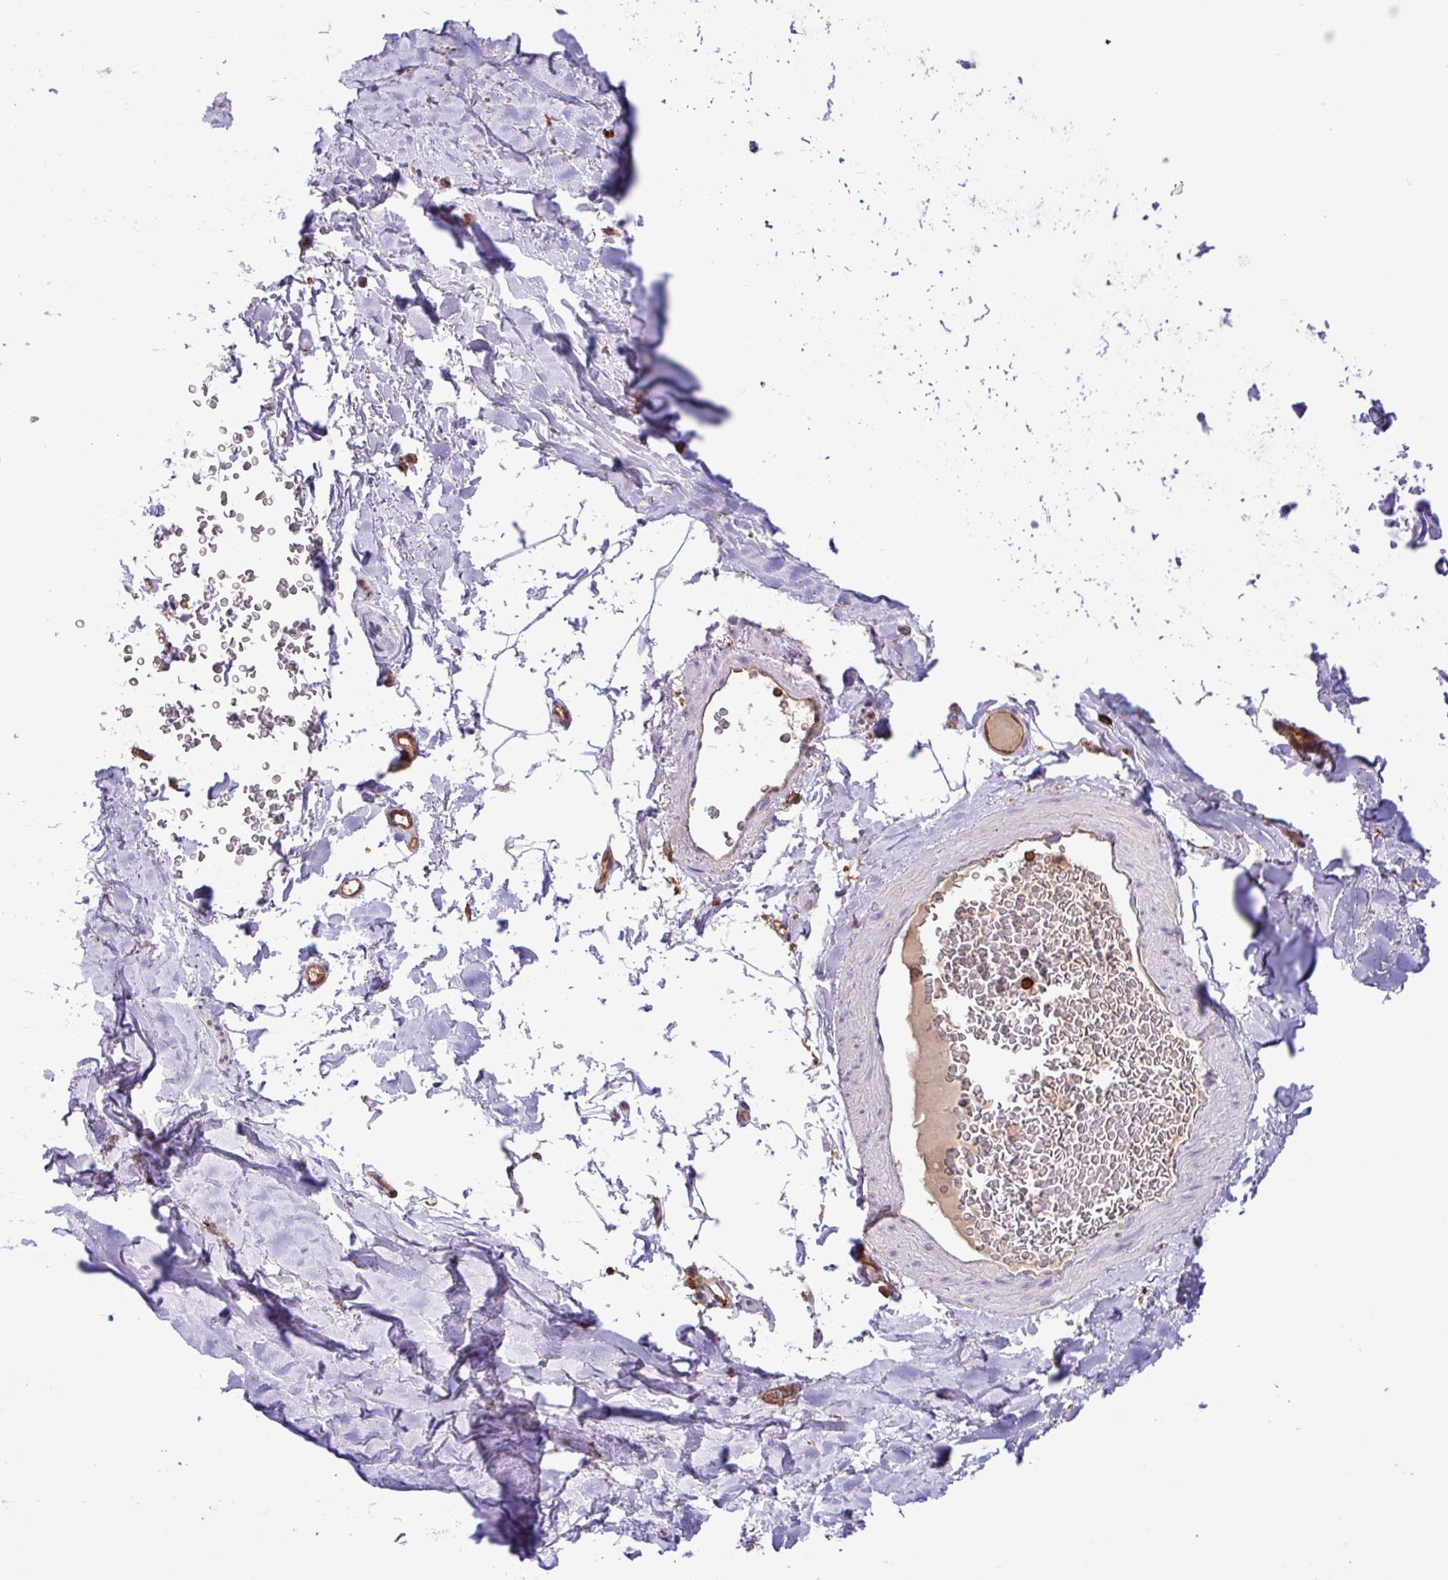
{"staining": {"intensity": "negative", "quantity": "none", "location": "none"}, "tissue": "adipose tissue", "cell_type": "Adipocytes", "image_type": "normal", "snomed": [{"axis": "morphology", "description": "Normal tissue, NOS"}, {"axis": "topography", "description": "Cartilage tissue"}, {"axis": "topography", "description": "Bronchus"}], "caption": "There is no significant positivity in adipocytes of adipose tissue.", "gene": "PPP1R18", "patient": {"sex": "female", "age": 72}}